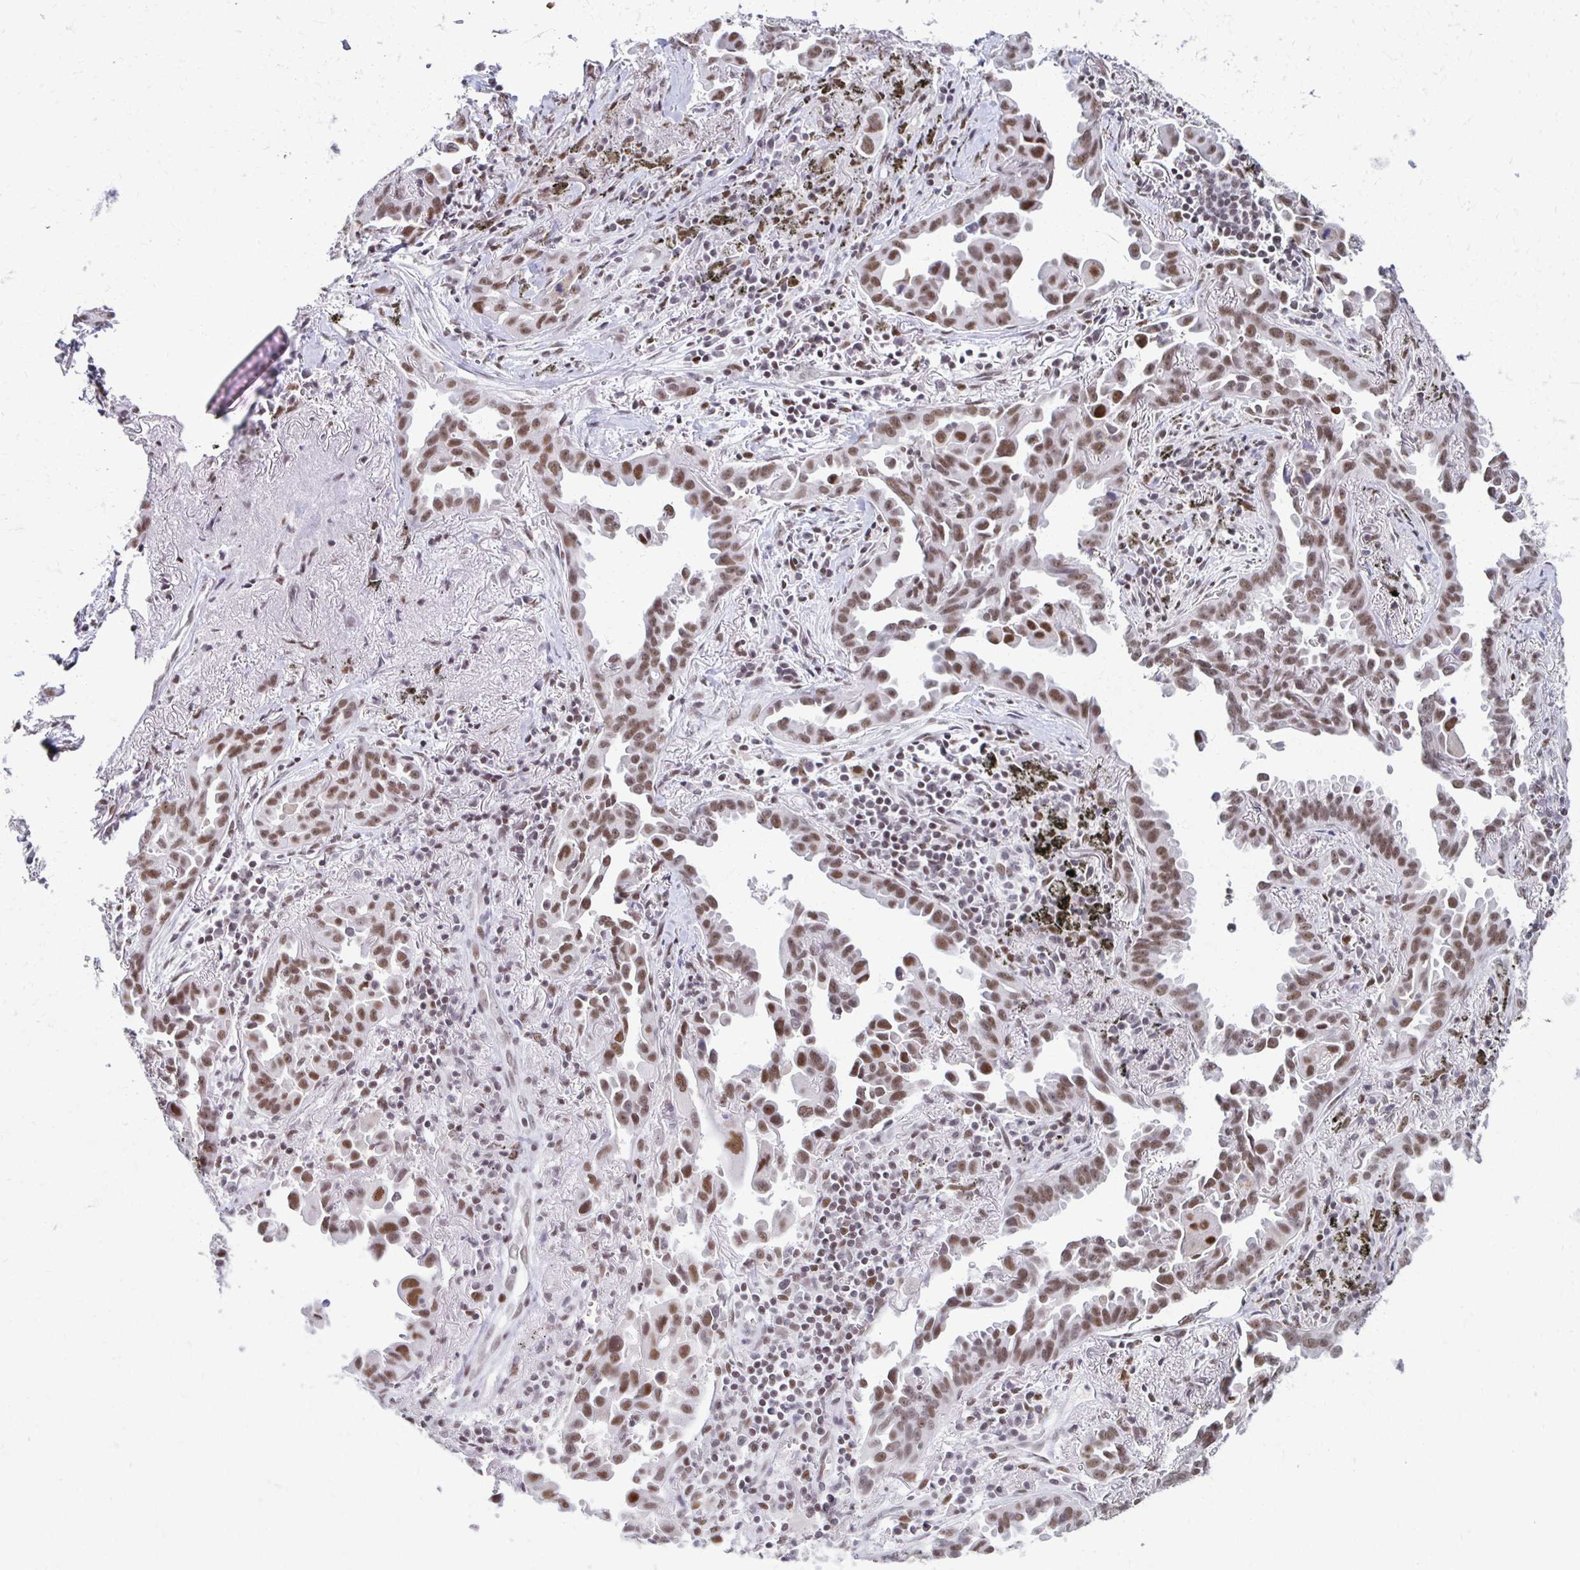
{"staining": {"intensity": "moderate", "quantity": ">75%", "location": "nuclear"}, "tissue": "lung cancer", "cell_type": "Tumor cells", "image_type": "cancer", "snomed": [{"axis": "morphology", "description": "Adenocarcinoma, NOS"}, {"axis": "topography", "description": "Lung"}], "caption": "A brown stain highlights moderate nuclear staining of a protein in adenocarcinoma (lung) tumor cells.", "gene": "IRF7", "patient": {"sex": "male", "age": 68}}